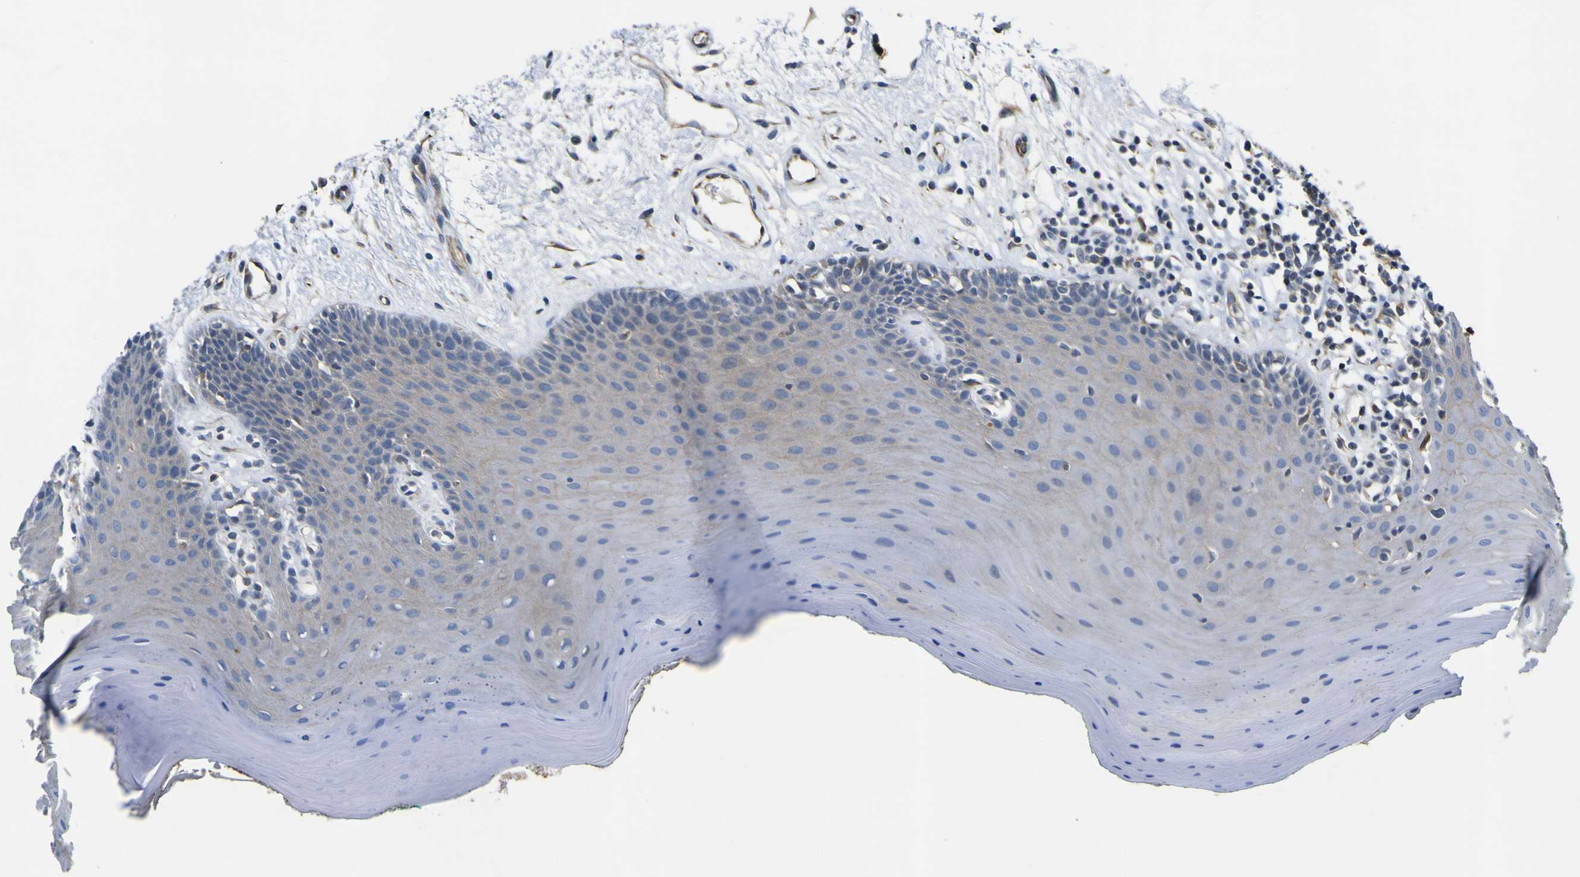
{"staining": {"intensity": "weak", "quantity": "<25%", "location": "cytoplasmic/membranous"}, "tissue": "oral mucosa", "cell_type": "Squamous epithelial cells", "image_type": "normal", "snomed": [{"axis": "morphology", "description": "Normal tissue, NOS"}, {"axis": "topography", "description": "Skeletal muscle"}, {"axis": "topography", "description": "Oral tissue"}], "caption": "Benign oral mucosa was stained to show a protein in brown. There is no significant staining in squamous epithelial cells. (Stains: DAB (3,3'-diaminobenzidine) immunohistochemistry (IHC) with hematoxylin counter stain, Microscopy: brightfield microscopy at high magnification).", "gene": "LDLR", "patient": {"sex": "male", "age": 58}}